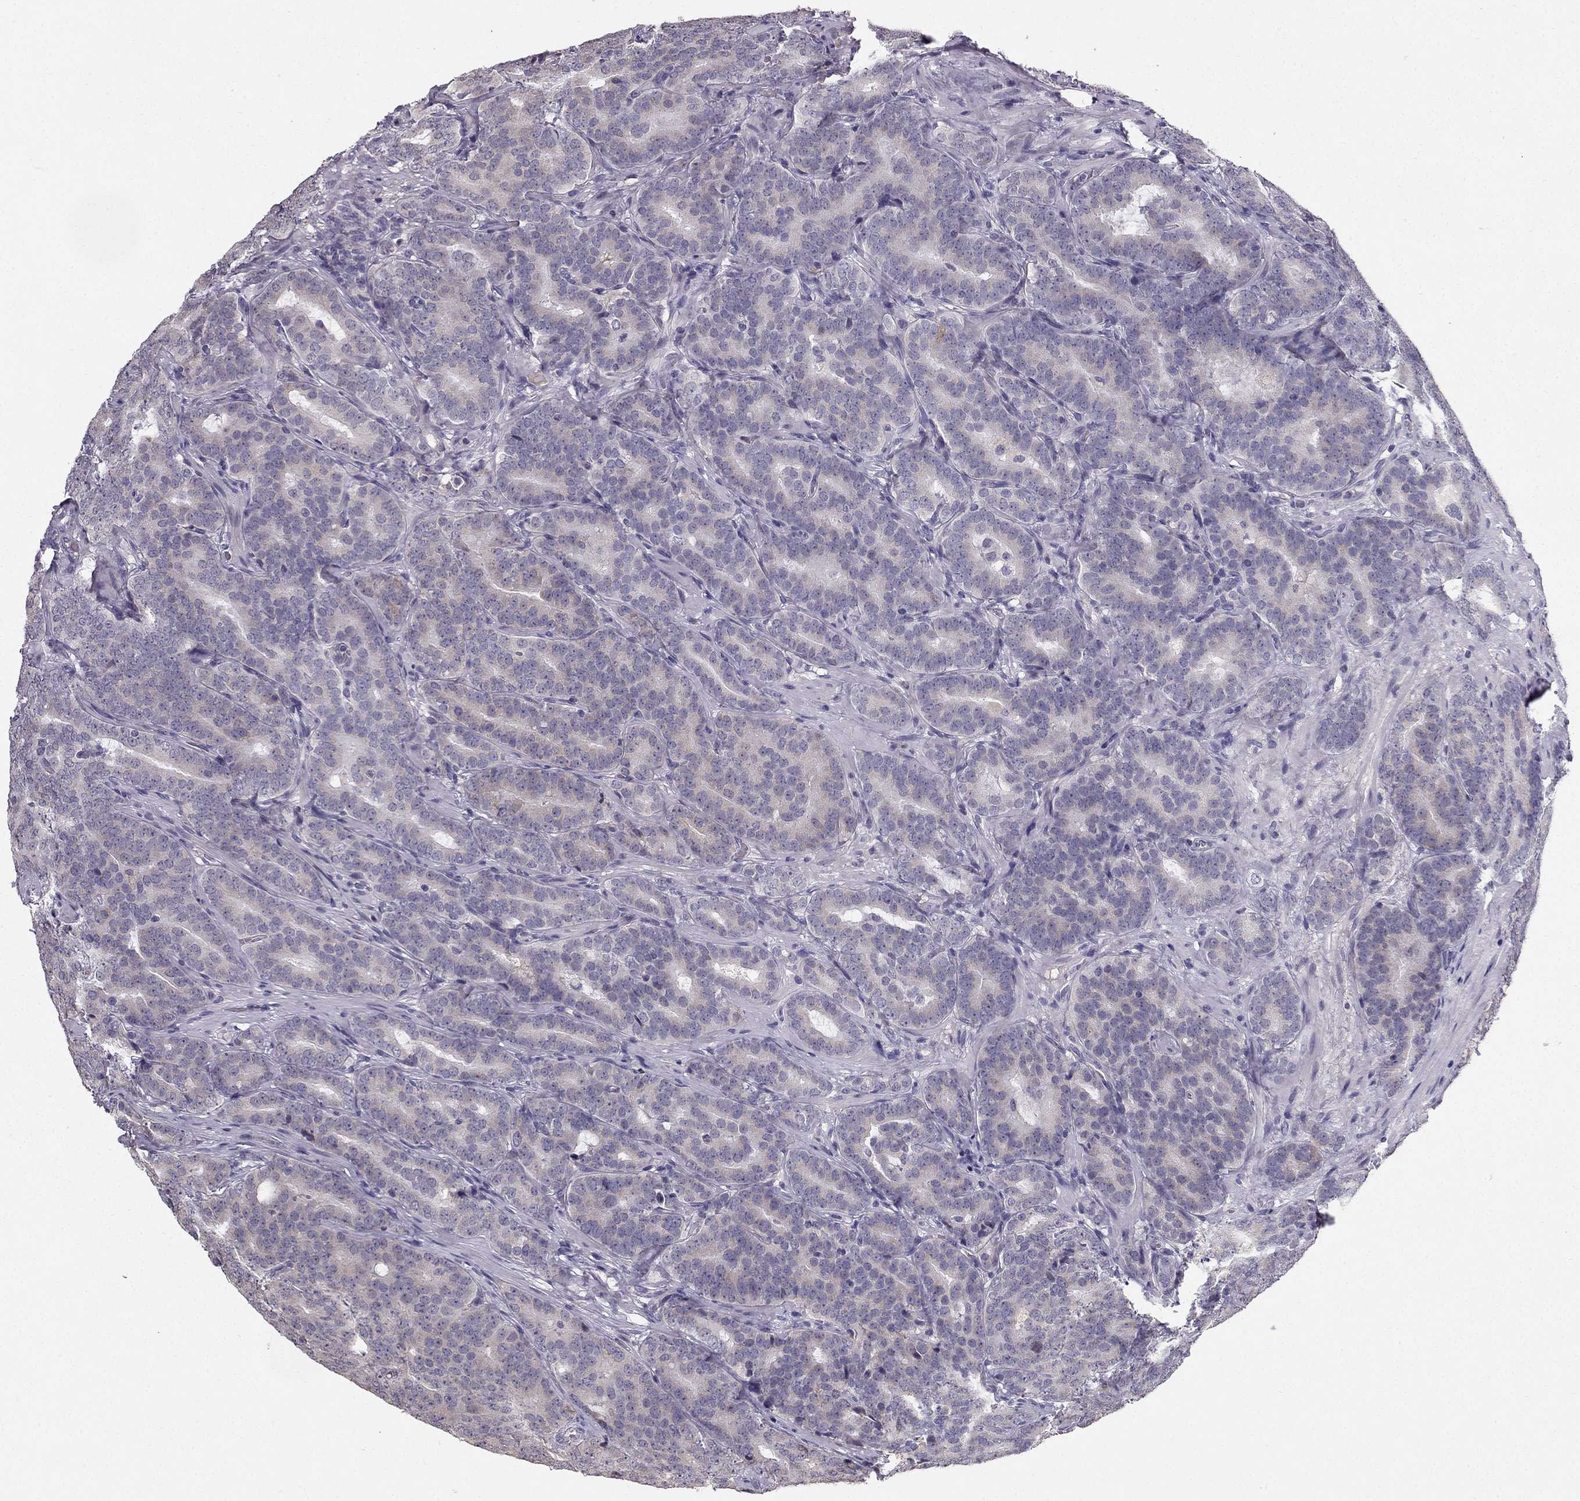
{"staining": {"intensity": "weak", "quantity": "25%-75%", "location": "cytoplasmic/membranous"}, "tissue": "prostate cancer", "cell_type": "Tumor cells", "image_type": "cancer", "snomed": [{"axis": "morphology", "description": "Adenocarcinoma, NOS"}, {"axis": "topography", "description": "Prostate"}], "caption": "Prostate adenocarcinoma stained with a brown dye demonstrates weak cytoplasmic/membranous positive expression in approximately 25%-75% of tumor cells.", "gene": "TSPYL5", "patient": {"sex": "male", "age": 71}}